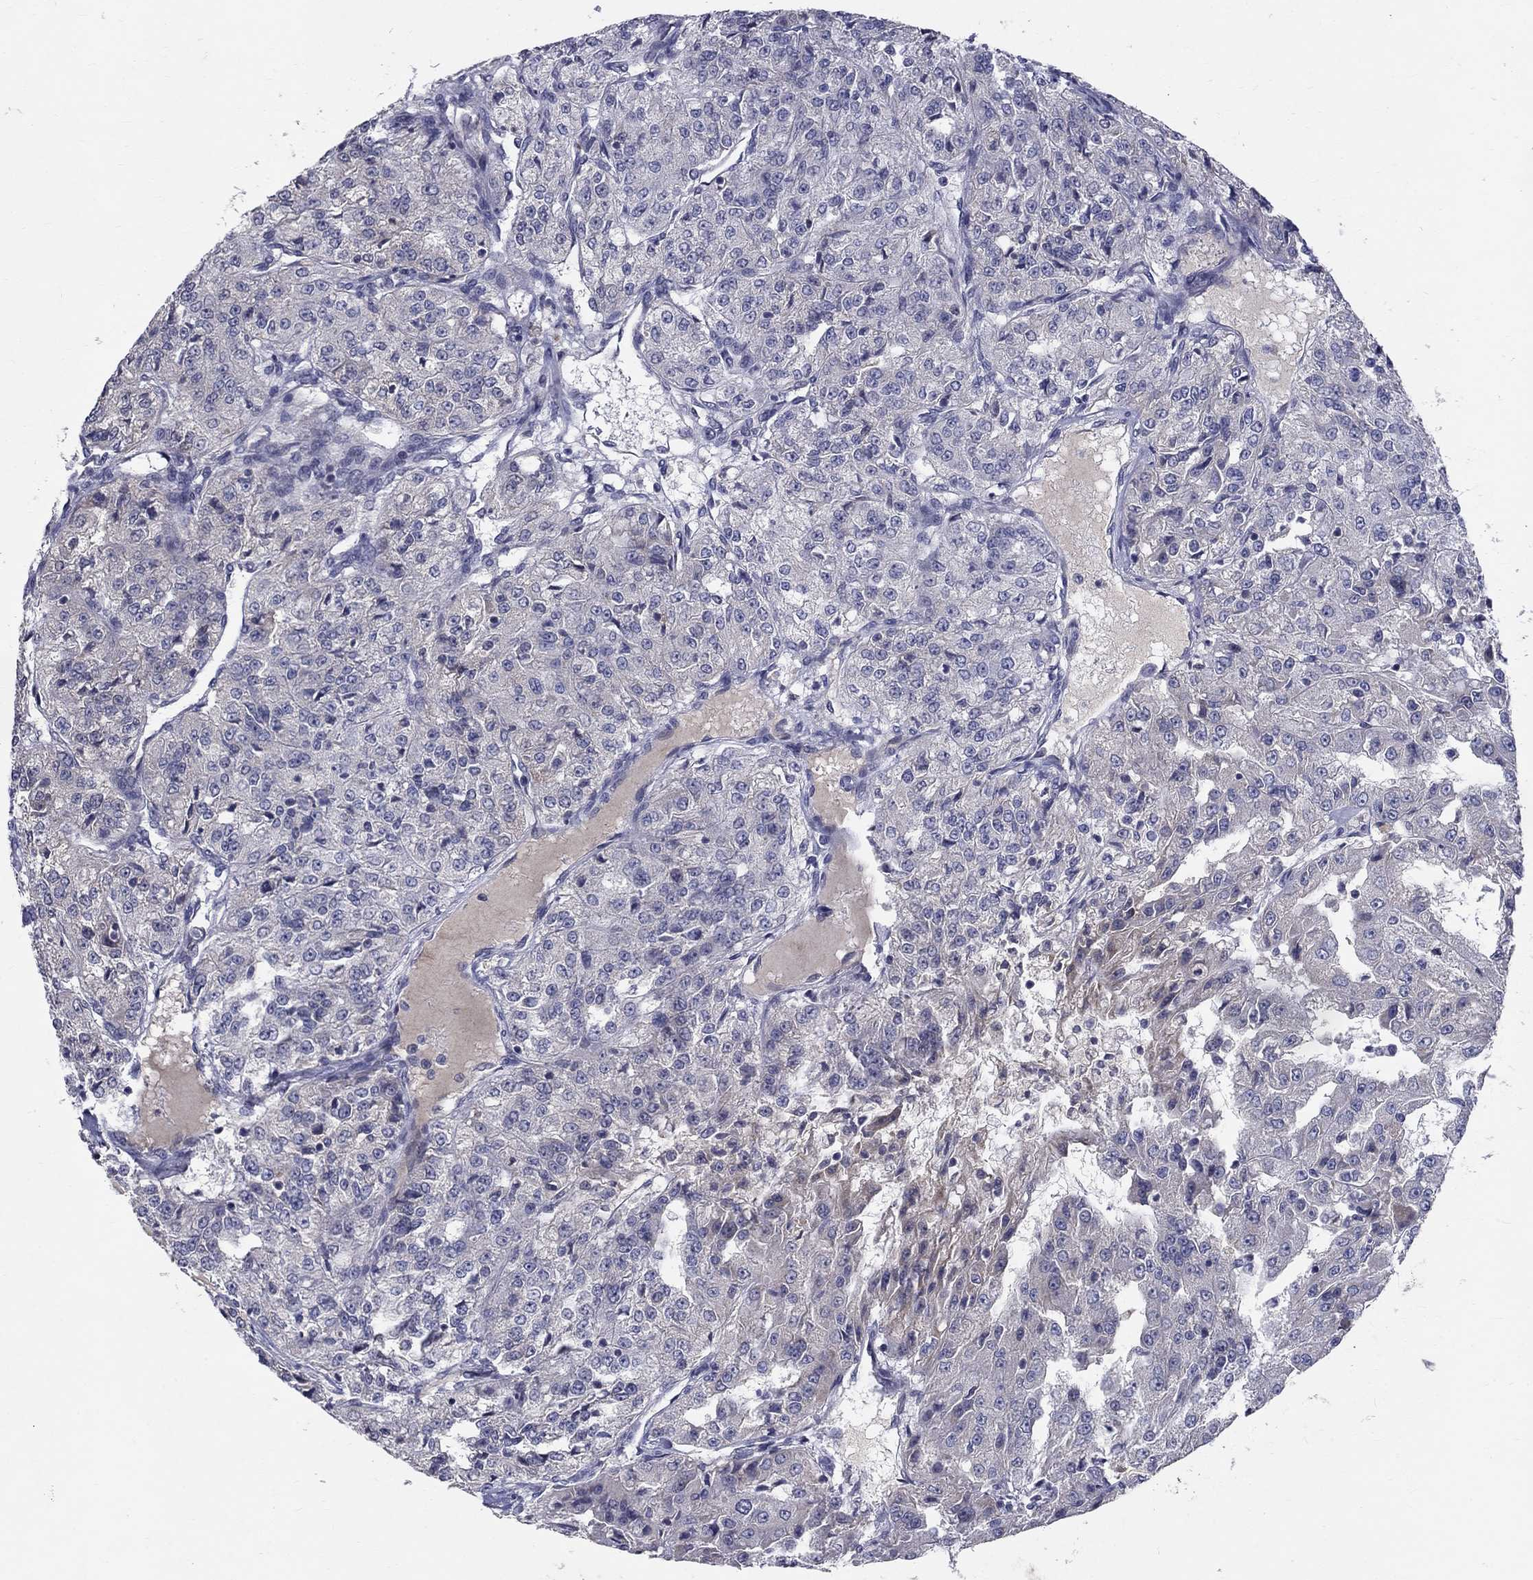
{"staining": {"intensity": "negative", "quantity": "none", "location": "none"}, "tissue": "renal cancer", "cell_type": "Tumor cells", "image_type": "cancer", "snomed": [{"axis": "morphology", "description": "Adenocarcinoma, NOS"}, {"axis": "topography", "description": "Kidney"}], "caption": "The histopathology image displays no significant positivity in tumor cells of renal cancer (adenocarcinoma).", "gene": "SLC4A10", "patient": {"sex": "female", "age": 63}}